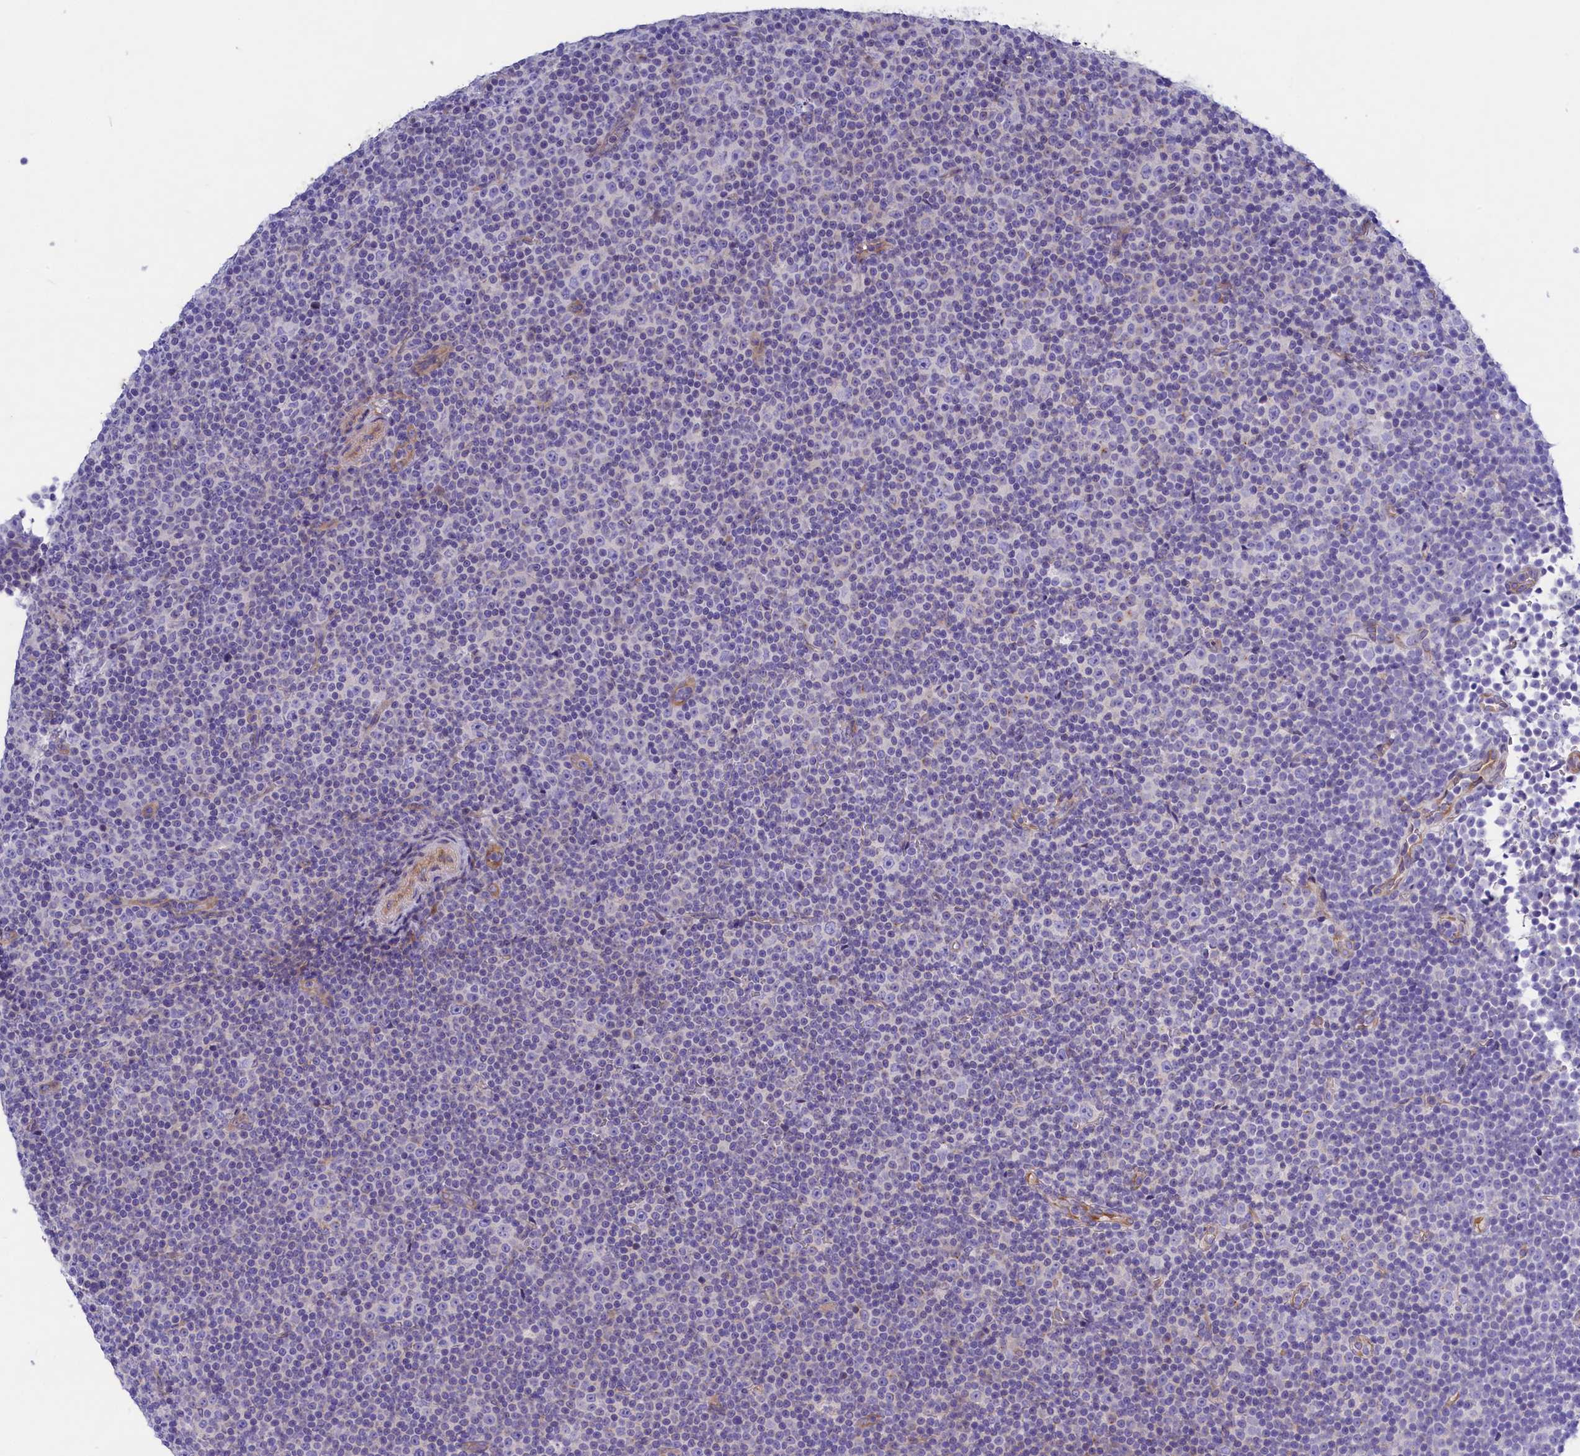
{"staining": {"intensity": "negative", "quantity": "none", "location": "none"}, "tissue": "lymphoma", "cell_type": "Tumor cells", "image_type": "cancer", "snomed": [{"axis": "morphology", "description": "Malignant lymphoma, non-Hodgkin's type, Low grade"}, {"axis": "topography", "description": "Lymph node"}], "caption": "An immunohistochemistry (IHC) image of lymphoma is shown. There is no staining in tumor cells of lymphoma.", "gene": "PPP1R13L", "patient": {"sex": "female", "age": 67}}